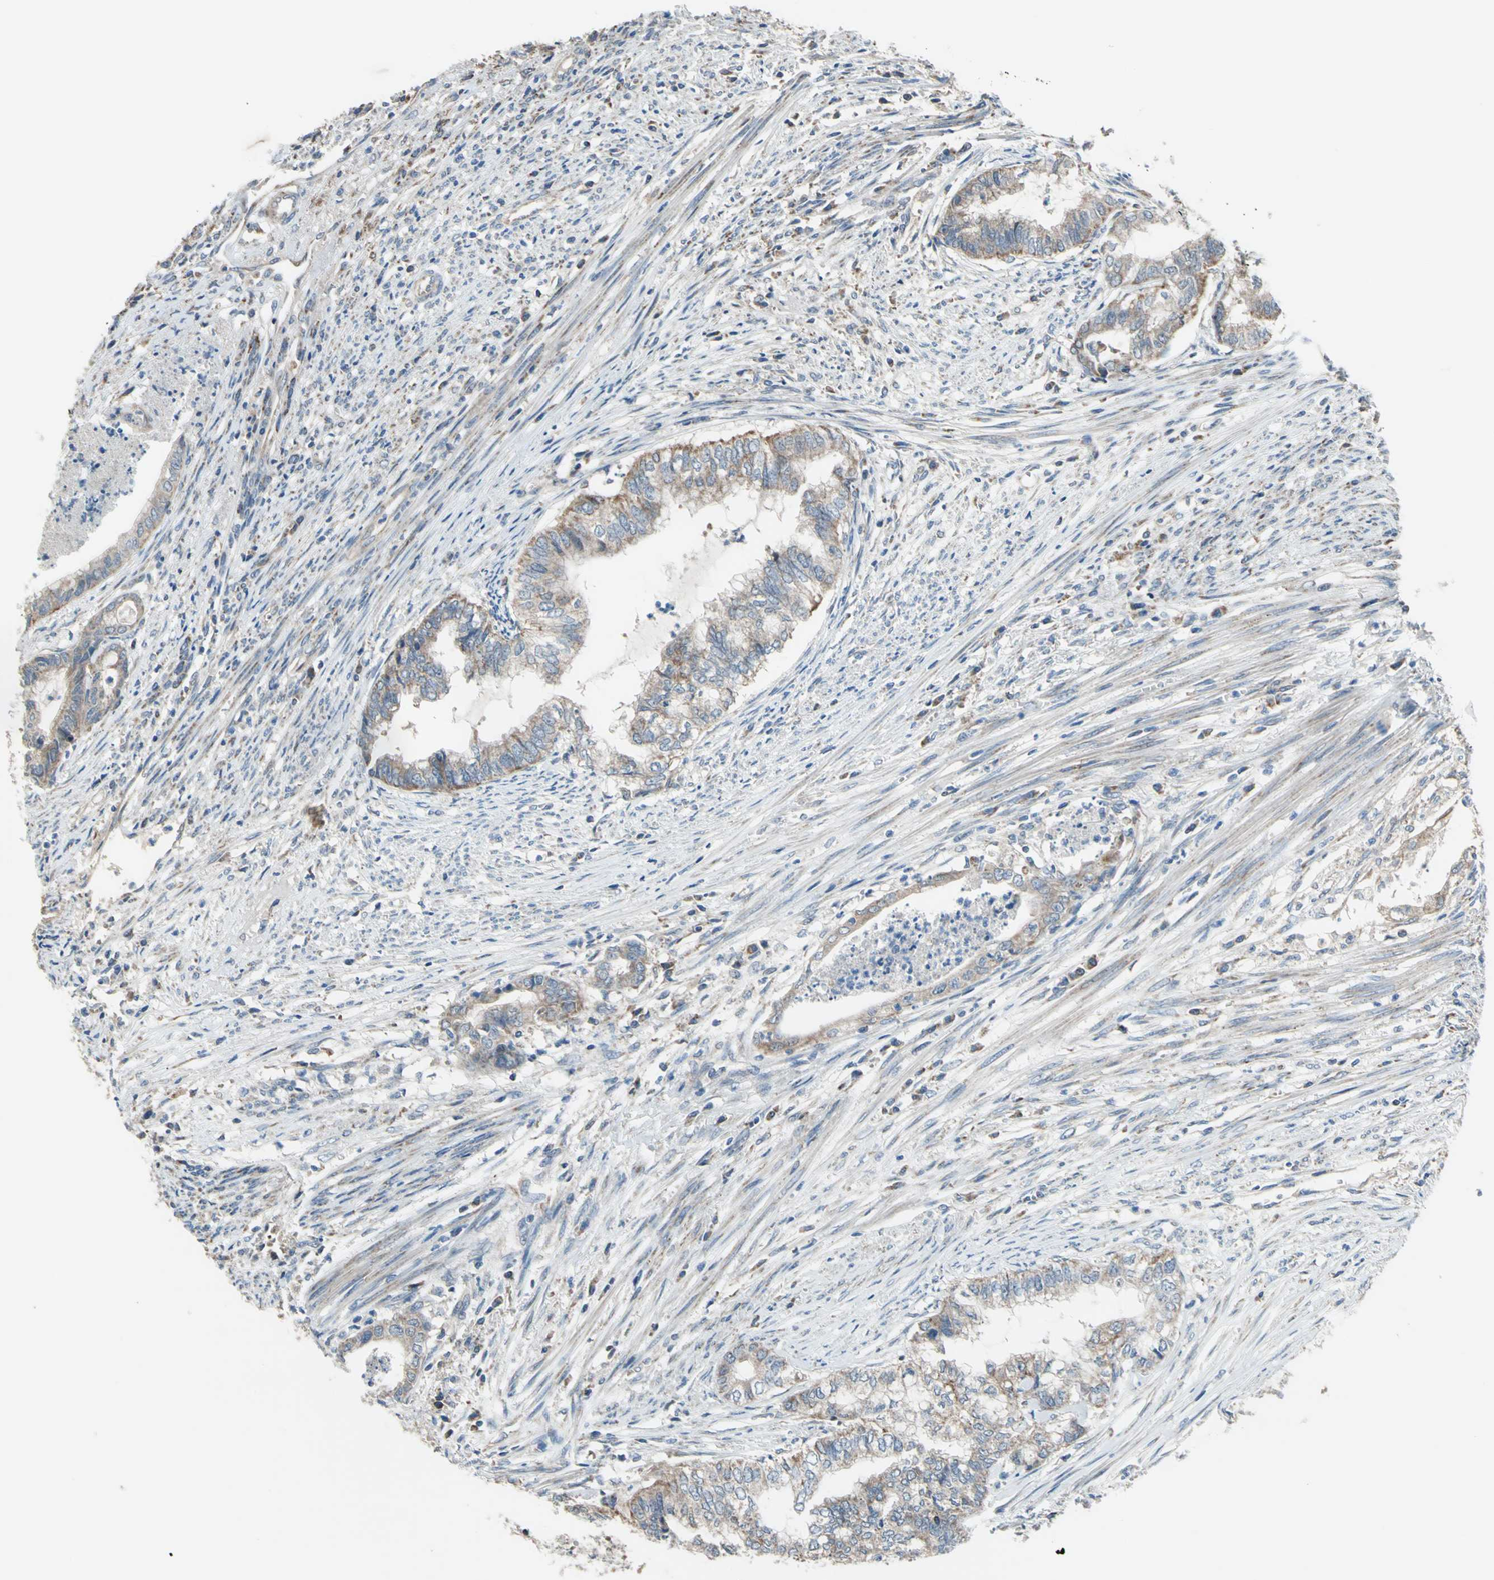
{"staining": {"intensity": "moderate", "quantity": ">75%", "location": "cytoplasmic/membranous"}, "tissue": "endometrial cancer", "cell_type": "Tumor cells", "image_type": "cancer", "snomed": [{"axis": "morphology", "description": "Adenocarcinoma, NOS"}, {"axis": "topography", "description": "Endometrium"}], "caption": "Human endometrial cancer (adenocarcinoma) stained with a brown dye exhibits moderate cytoplasmic/membranous positive expression in approximately >75% of tumor cells.", "gene": "TRAK1", "patient": {"sex": "female", "age": 79}}